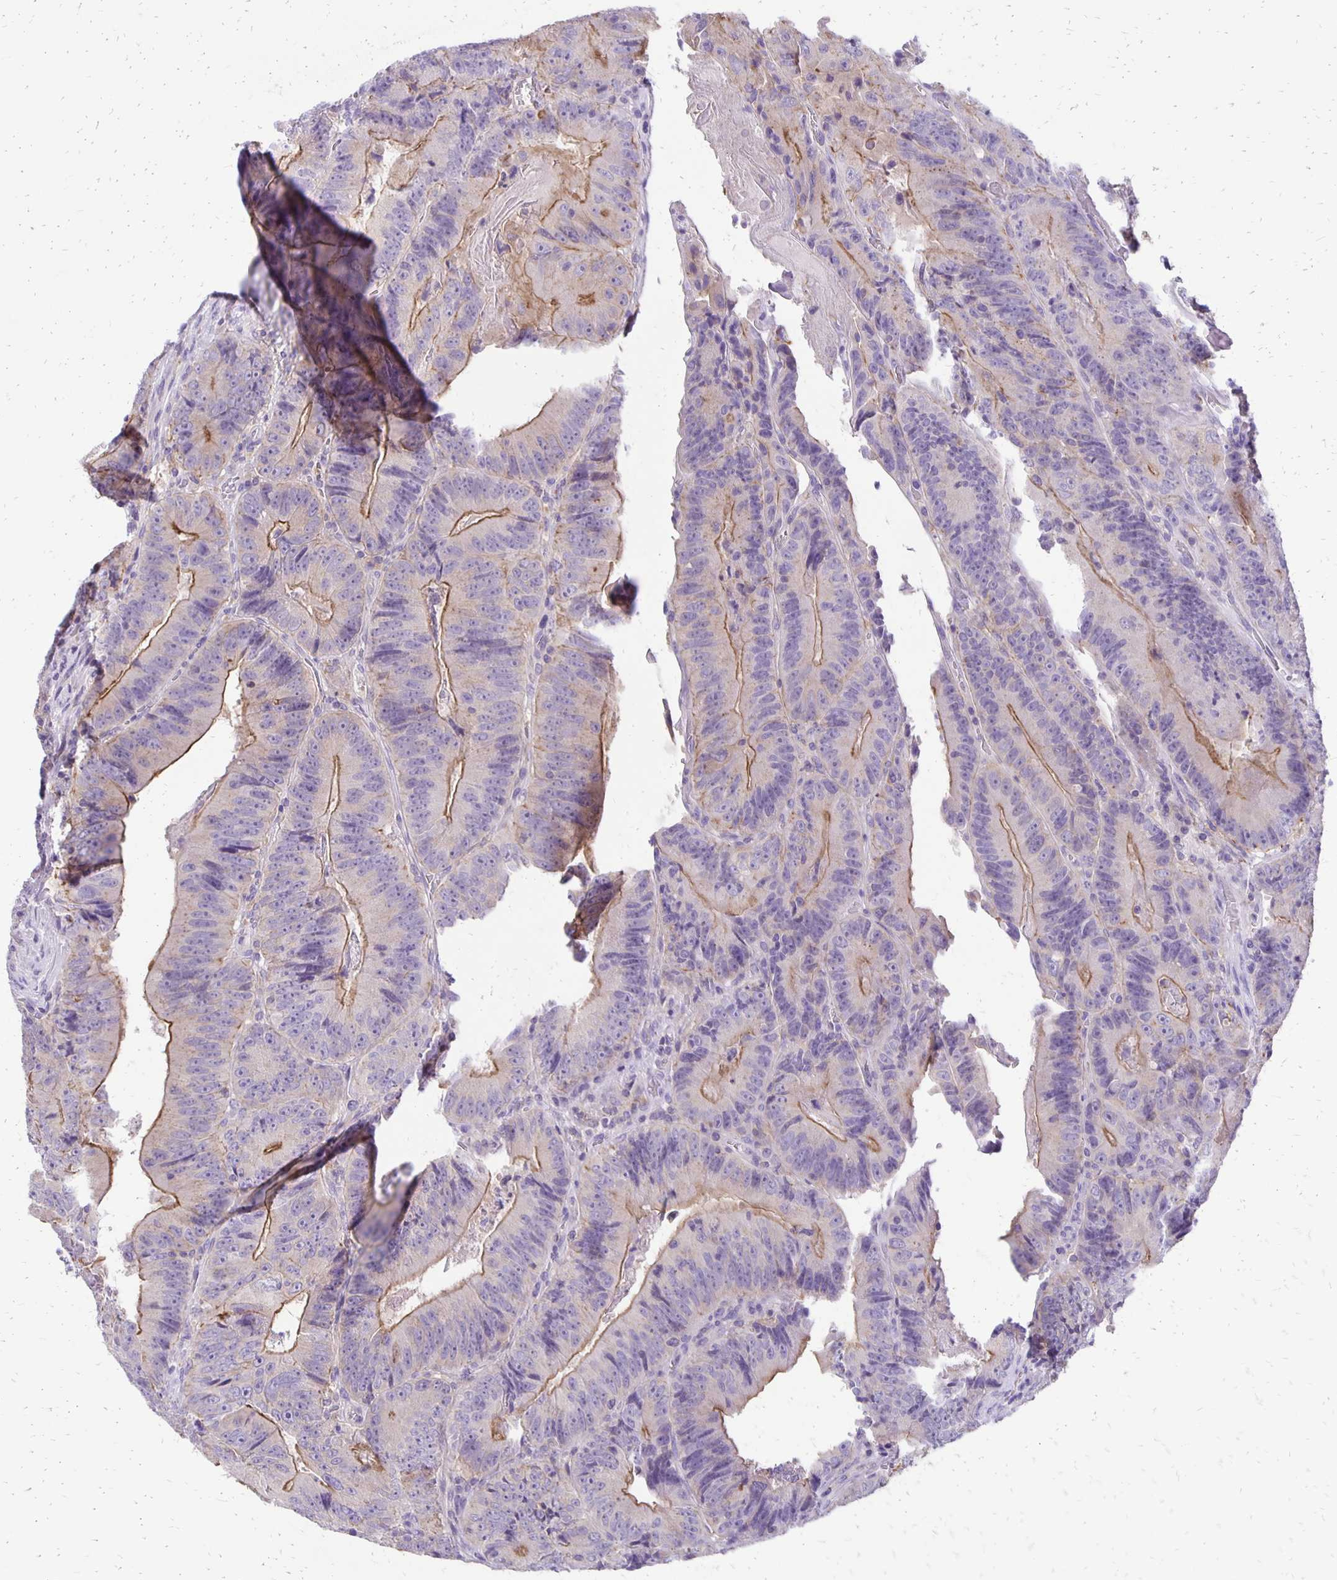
{"staining": {"intensity": "moderate", "quantity": "25%-75%", "location": "cytoplasmic/membranous"}, "tissue": "colorectal cancer", "cell_type": "Tumor cells", "image_type": "cancer", "snomed": [{"axis": "morphology", "description": "Adenocarcinoma, NOS"}, {"axis": "topography", "description": "Colon"}], "caption": "Tumor cells display moderate cytoplasmic/membranous positivity in about 25%-75% of cells in colorectal adenocarcinoma.", "gene": "ANKRD45", "patient": {"sex": "female", "age": 86}}